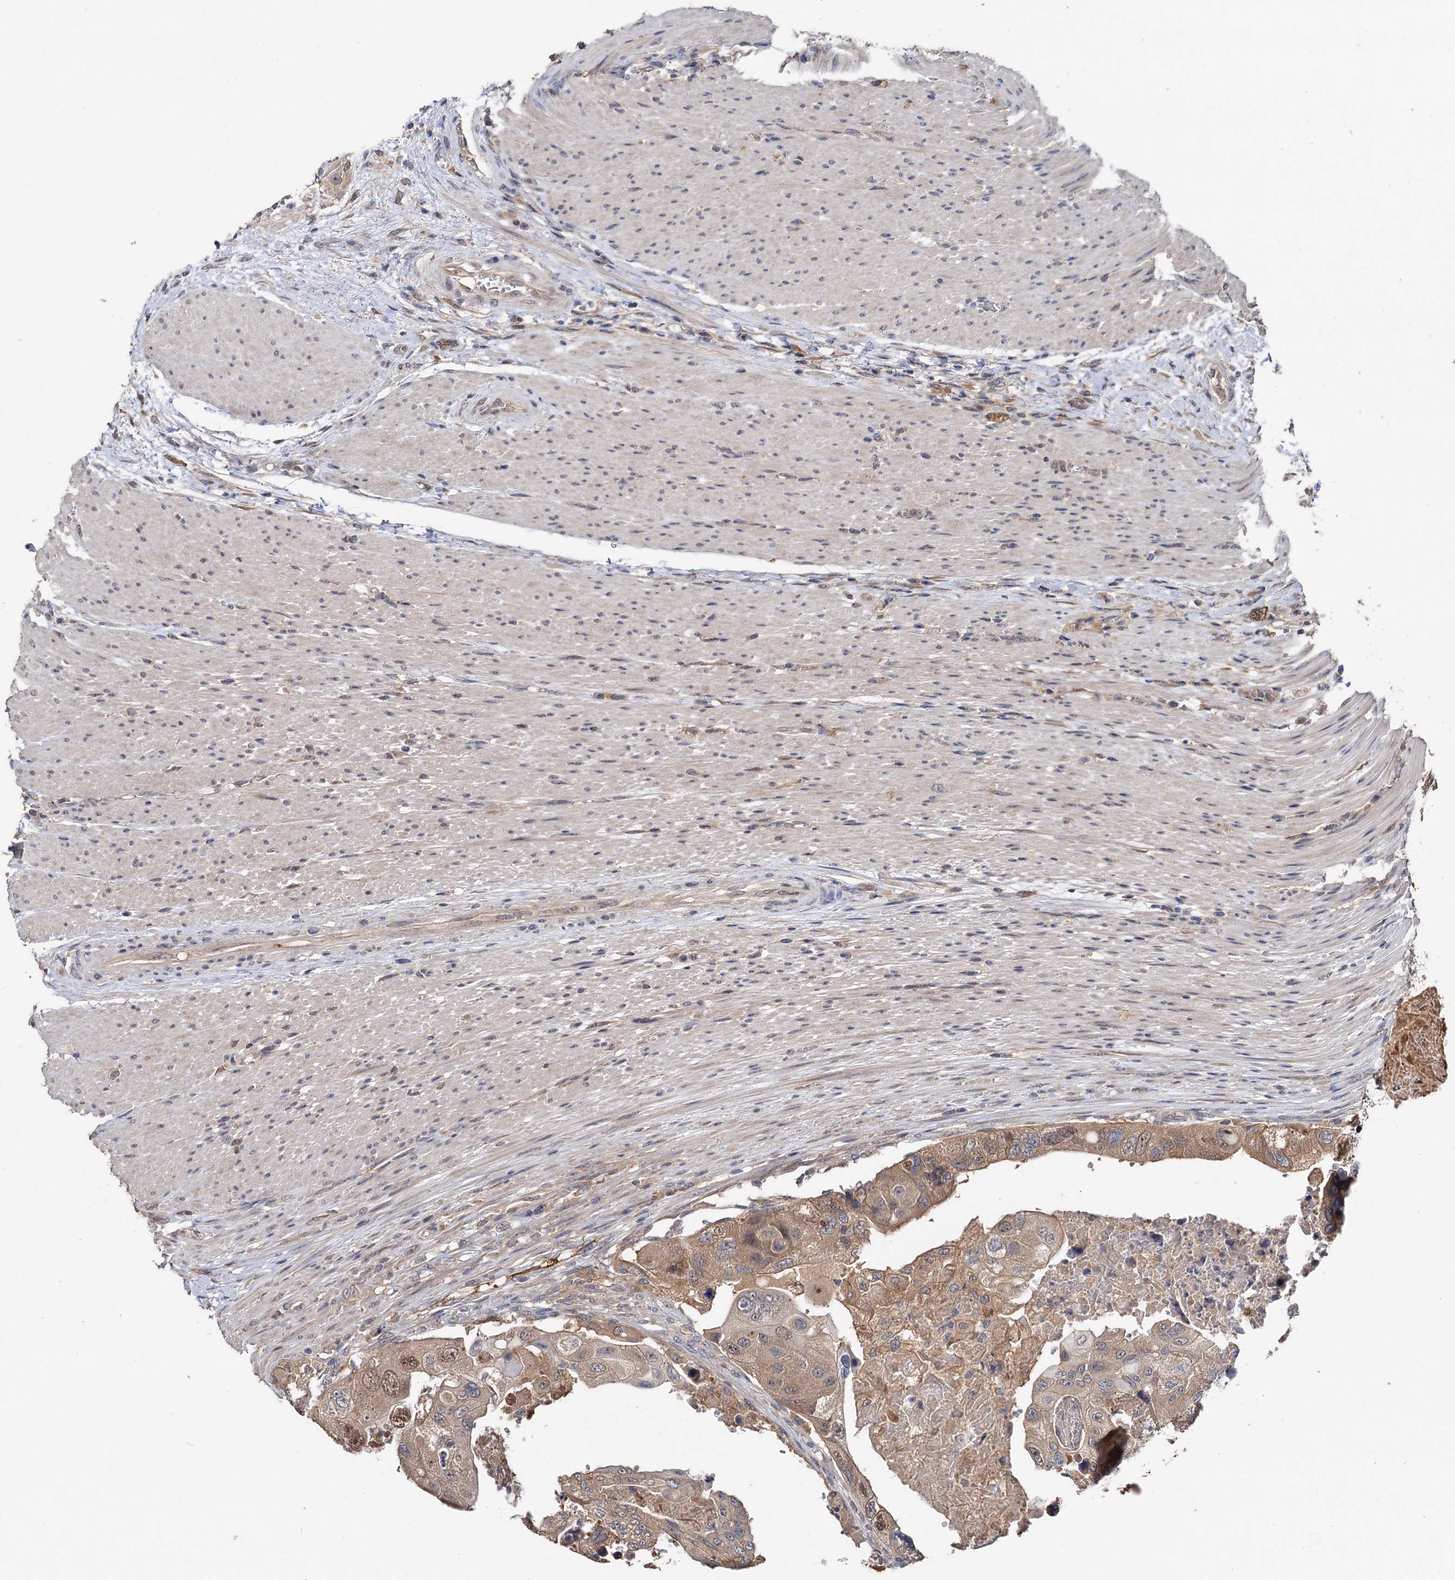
{"staining": {"intensity": "moderate", "quantity": ">75%", "location": "cytoplasmic/membranous,nuclear"}, "tissue": "colorectal cancer", "cell_type": "Tumor cells", "image_type": "cancer", "snomed": [{"axis": "morphology", "description": "Adenocarcinoma, NOS"}, {"axis": "topography", "description": "Rectum"}], "caption": "Immunohistochemistry staining of colorectal cancer (adenocarcinoma), which exhibits medium levels of moderate cytoplasmic/membranous and nuclear staining in approximately >75% of tumor cells indicating moderate cytoplasmic/membranous and nuclear protein expression. The staining was performed using DAB (3,3'-diaminobenzidine) (brown) for protein detection and nuclei were counterstained in hematoxylin (blue).", "gene": "NUDCD2", "patient": {"sex": "male", "age": 63}}